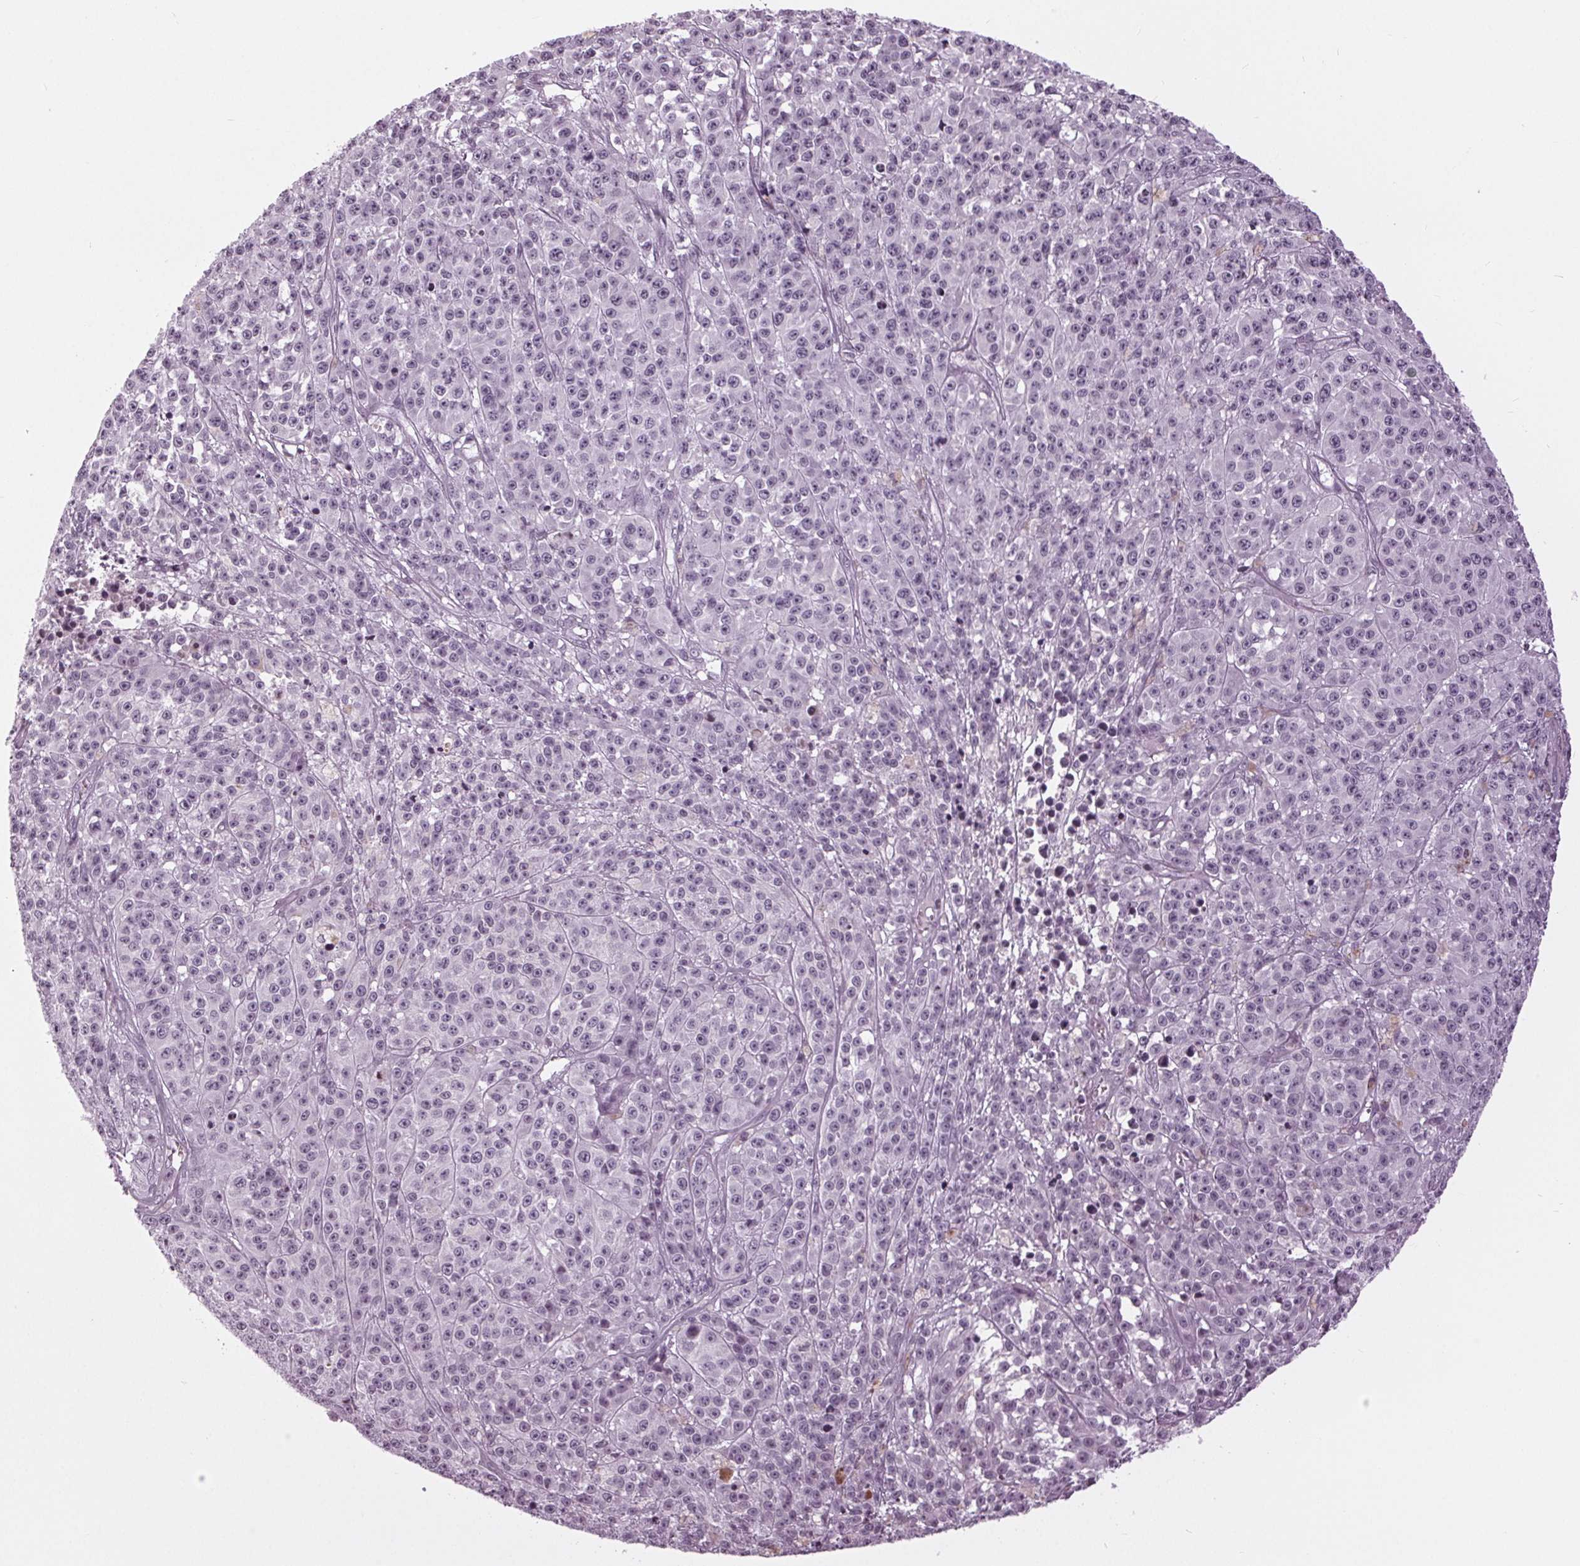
{"staining": {"intensity": "negative", "quantity": "none", "location": "none"}, "tissue": "melanoma", "cell_type": "Tumor cells", "image_type": "cancer", "snomed": [{"axis": "morphology", "description": "Malignant melanoma, NOS"}, {"axis": "topography", "description": "Skin"}], "caption": "Immunohistochemistry (IHC) photomicrograph of neoplastic tissue: human malignant melanoma stained with DAB demonstrates no significant protein staining in tumor cells.", "gene": "SLC9A4", "patient": {"sex": "female", "age": 58}}